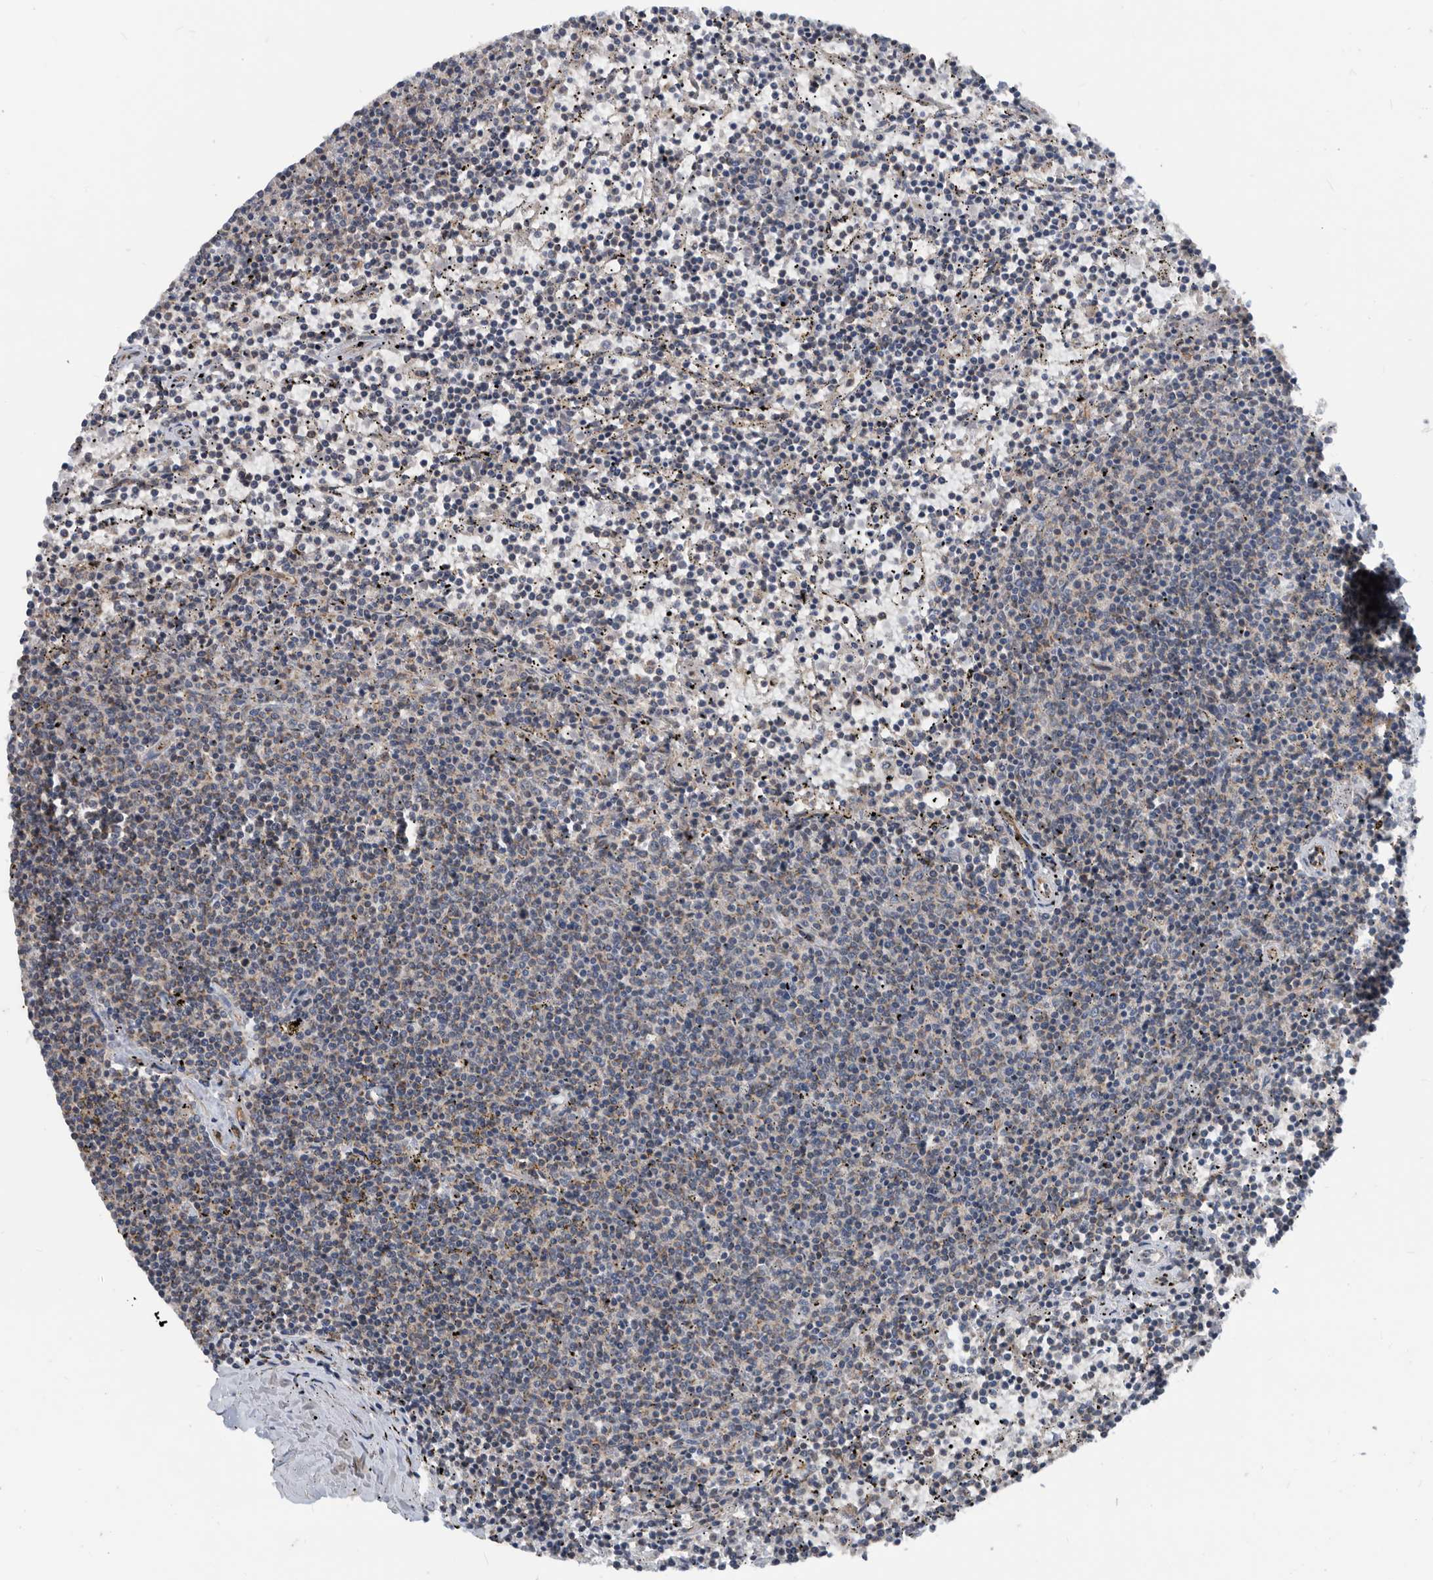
{"staining": {"intensity": "negative", "quantity": "none", "location": "none"}, "tissue": "lymphoma", "cell_type": "Tumor cells", "image_type": "cancer", "snomed": [{"axis": "morphology", "description": "Malignant lymphoma, non-Hodgkin's type, Low grade"}, {"axis": "topography", "description": "Spleen"}], "caption": "Protein analysis of low-grade malignant lymphoma, non-Hodgkin's type exhibits no significant positivity in tumor cells.", "gene": "AFAP1", "patient": {"sex": "female", "age": 50}}